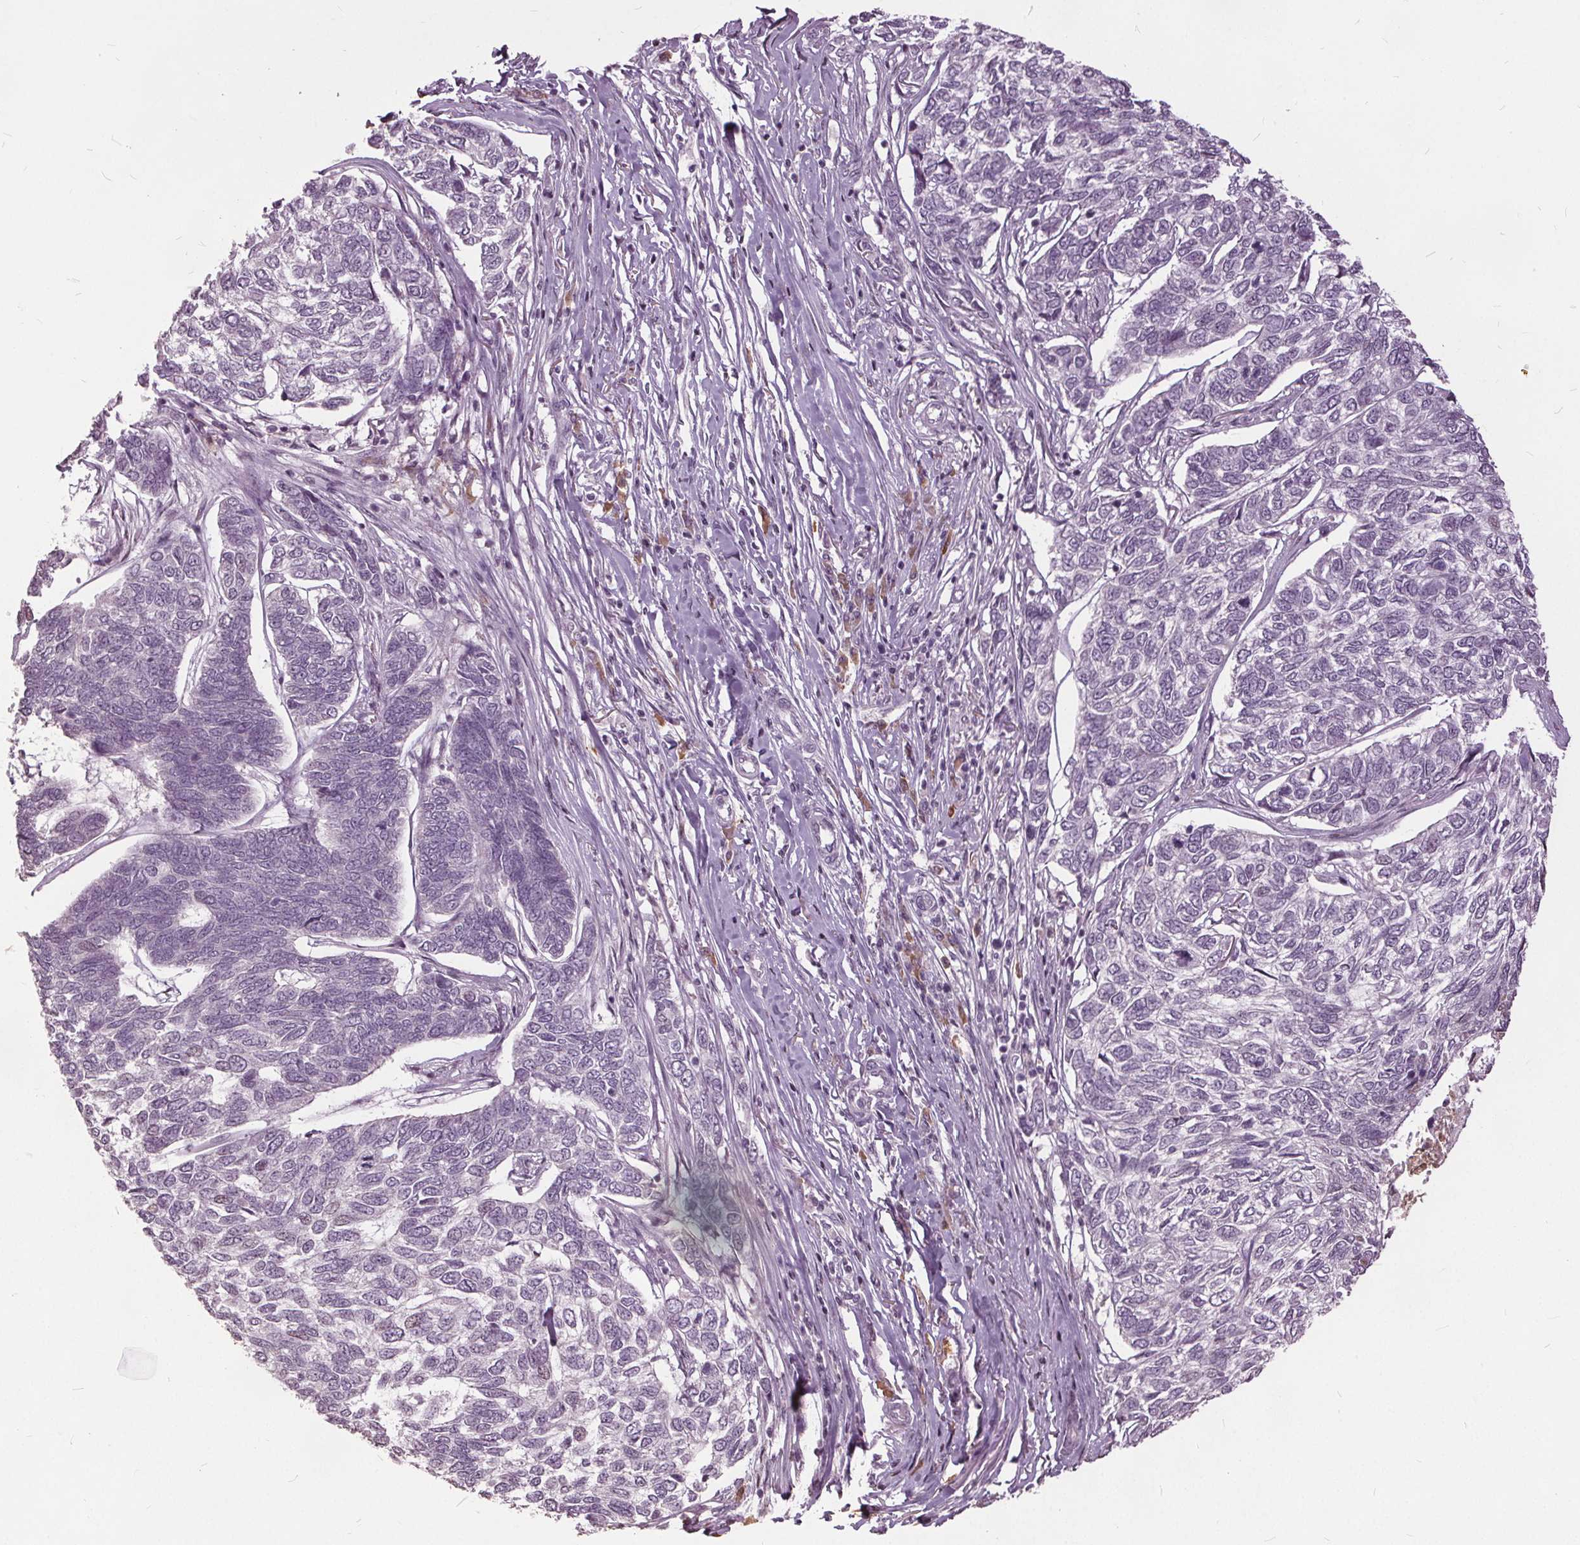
{"staining": {"intensity": "negative", "quantity": "none", "location": "none"}, "tissue": "skin cancer", "cell_type": "Tumor cells", "image_type": "cancer", "snomed": [{"axis": "morphology", "description": "Basal cell carcinoma"}, {"axis": "topography", "description": "Skin"}], "caption": "Immunohistochemistry of basal cell carcinoma (skin) shows no positivity in tumor cells.", "gene": "CXCL16", "patient": {"sex": "female", "age": 65}}